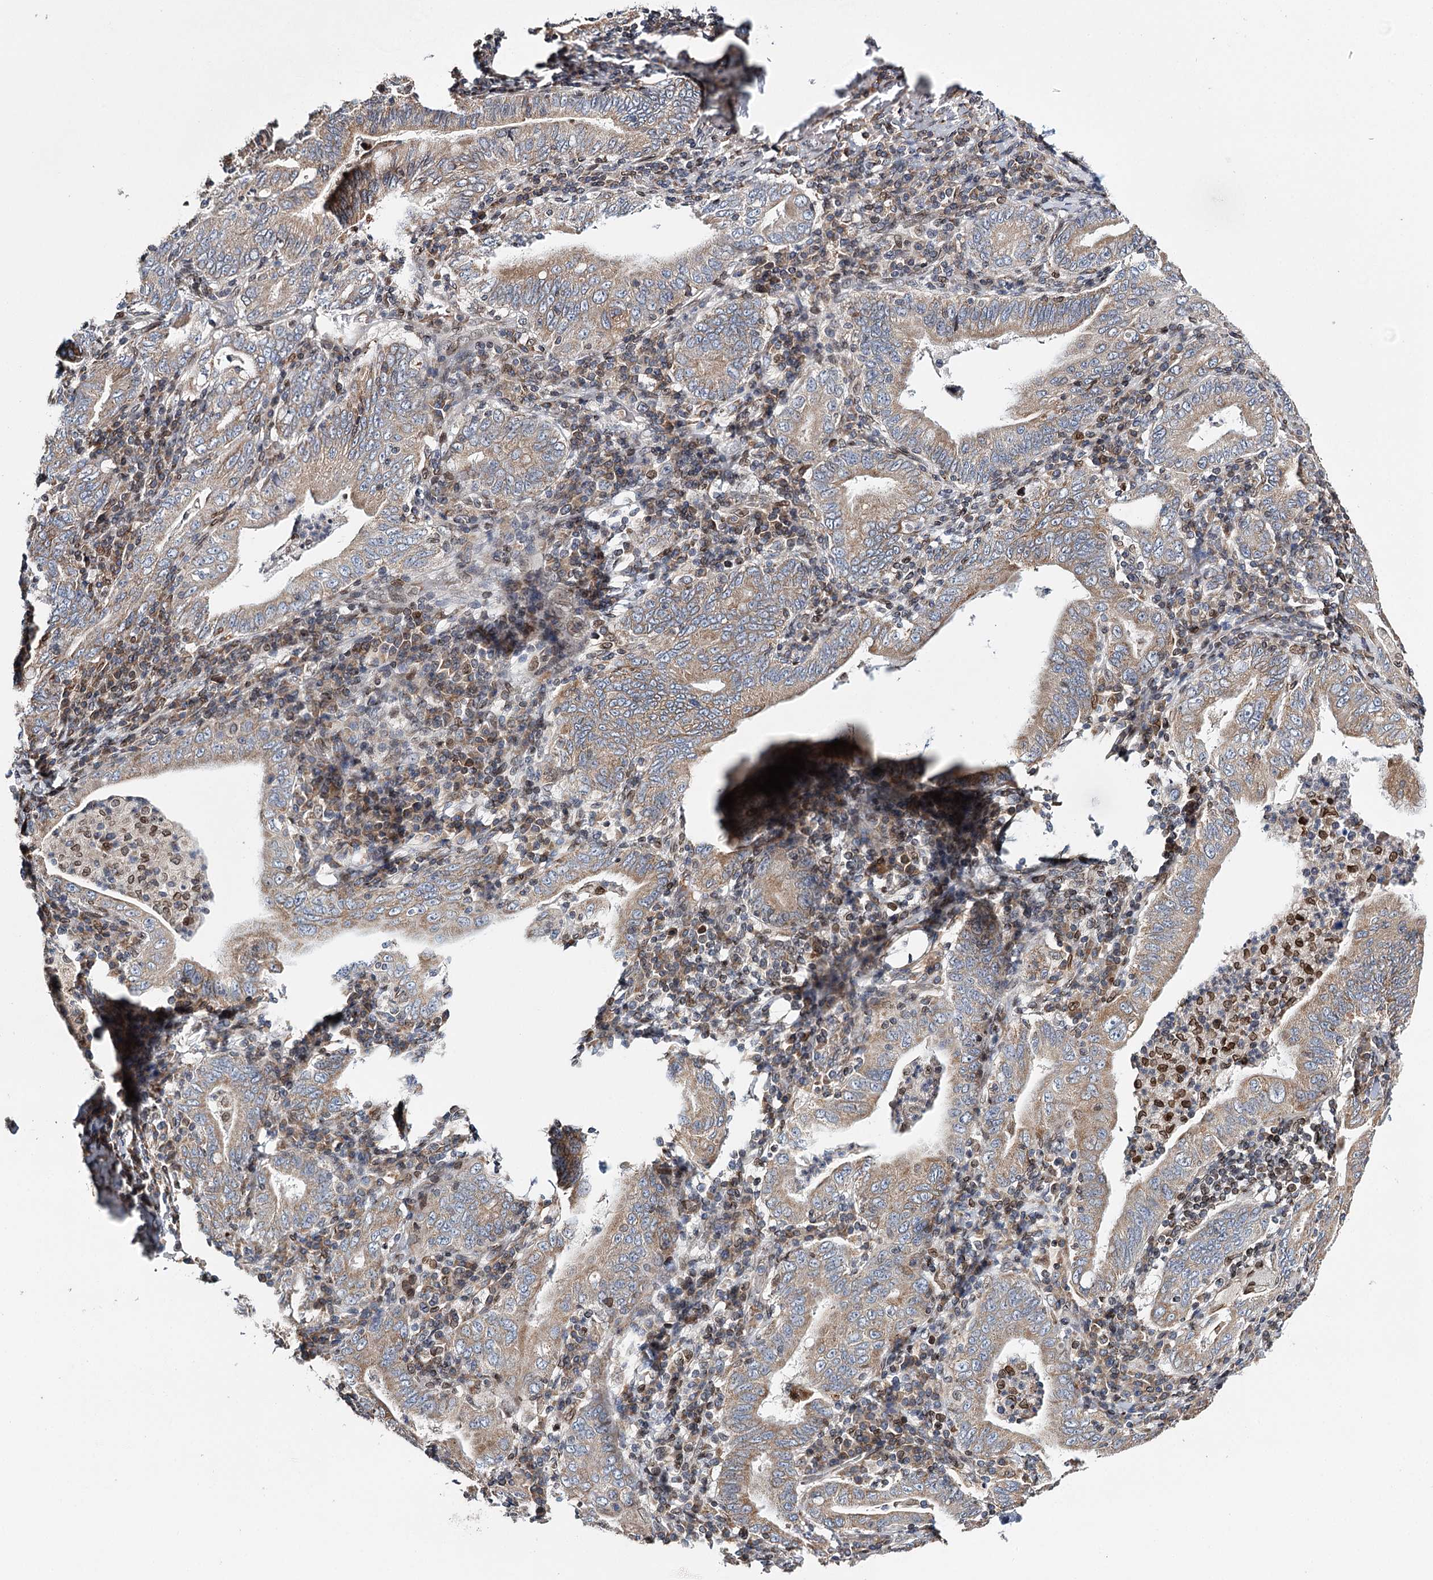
{"staining": {"intensity": "moderate", "quantity": ">75%", "location": "cytoplasmic/membranous"}, "tissue": "stomach cancer", "cell_type": "Tumor cells", "image_type": "cancer", "snomed": [{"axis": "morphology", "description": "Normal tissue, NOS"}, {"axis": "morphology", "description": "Adenocarcinoma, NOS"}, {"axis": "topography", "description": "Esophagus"}, {"axis": "topography", "description": "Stomach, upper"}, {"axis": "topography", "description": "Peripheral nerve tissue"}], "caption": "A histopathology image showing moderate cytoplasmic/membranous positivity in approximately >75% of tumor cells in stomach cancer (adenocarcinoma), as visualized by brown immunohistochemical staining.", "gene": "CFAP46", "patient": {"sex": "male", "age": 62}}